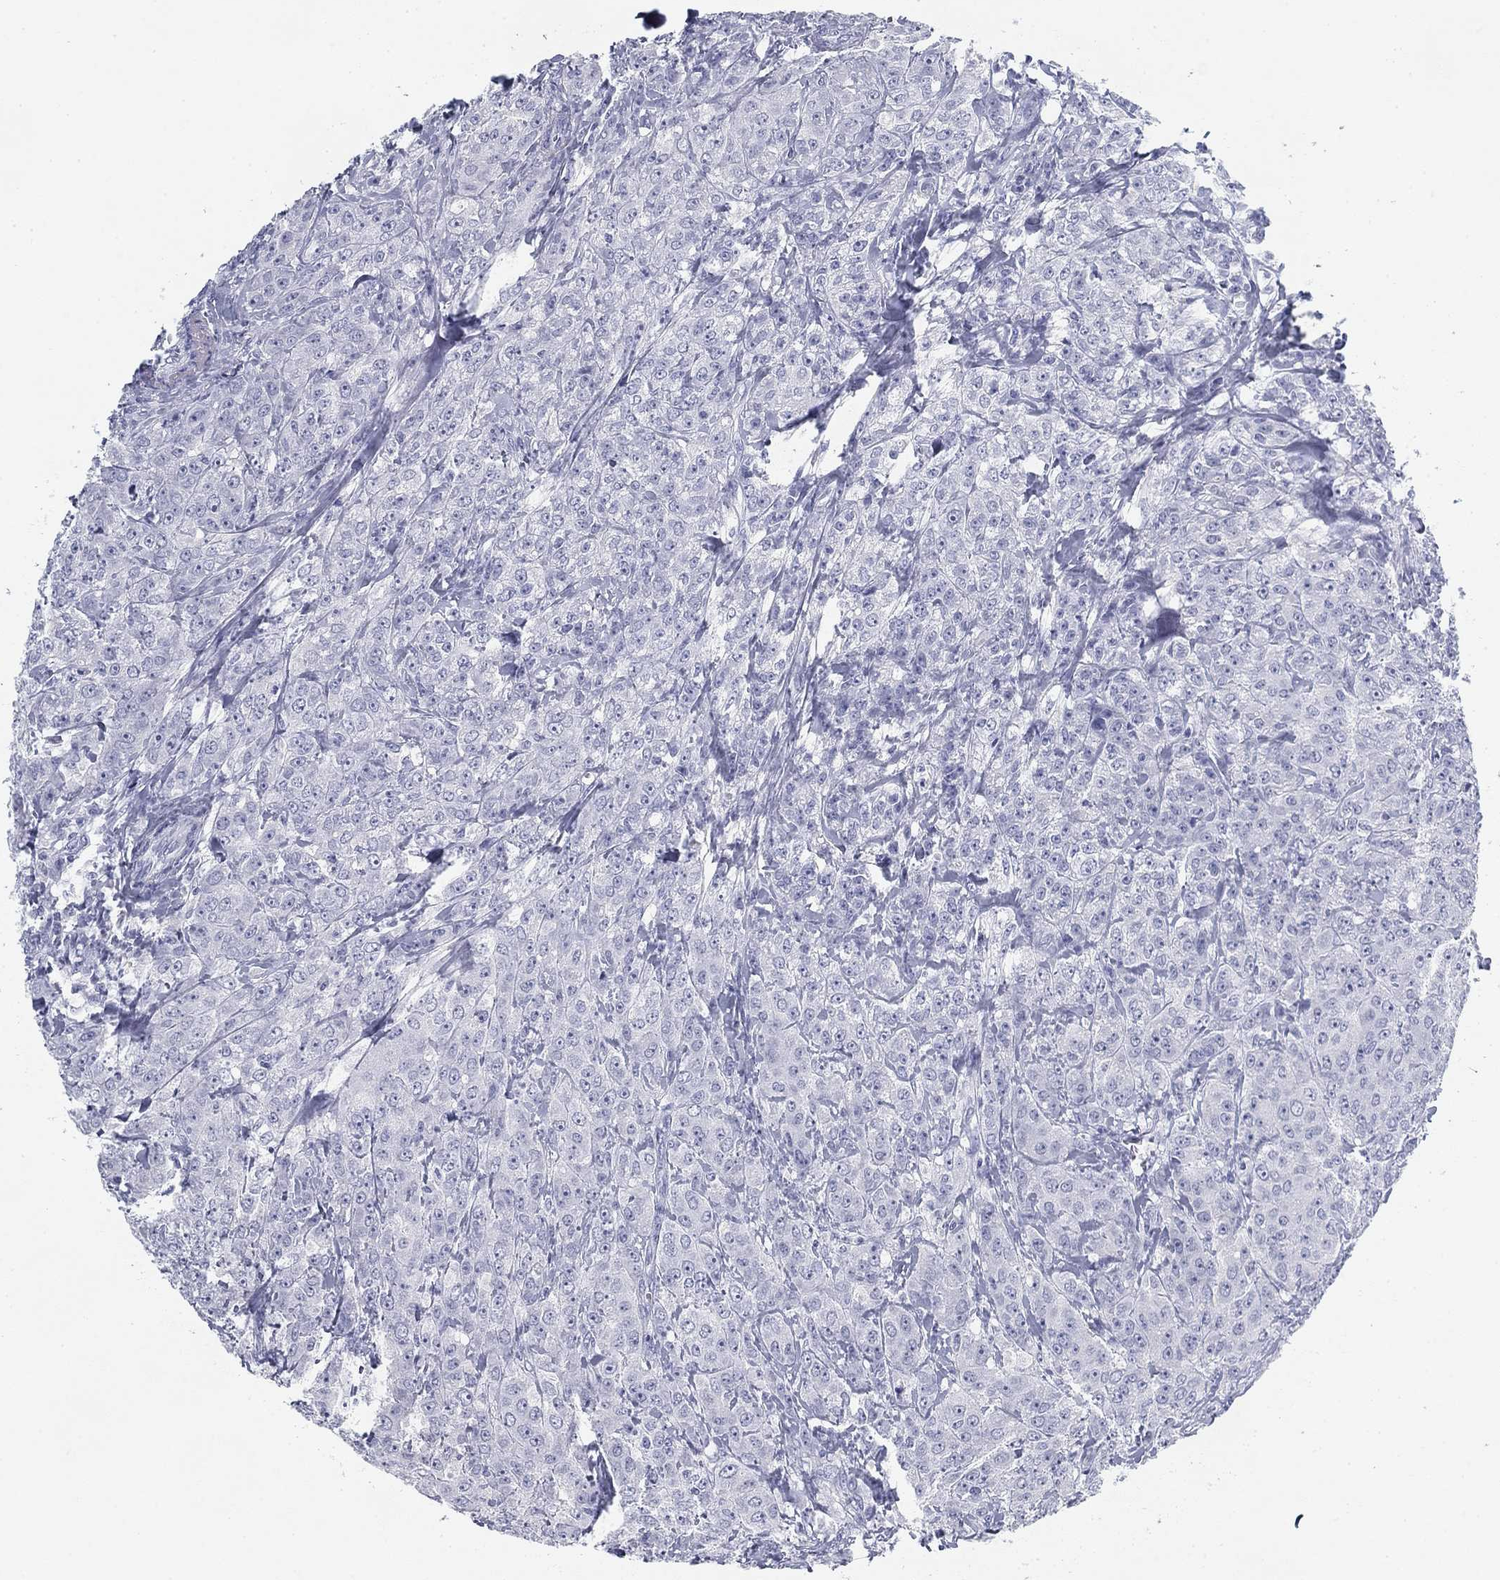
{"staining": {"intensity": "negative", "quantity": "none", "location": "none"}, "tissue": "breast cancer", "cell_type": "Tumor cells", "image_type": "cancer", "snomed": [{"axis": "morphology", "description": "Duct carcinoma"}, {"axis": "topography", "description": "Breast"}], "caption": "This is an IHC micrograph of human breast cancer. There is no staining in tumor cells.", "gene": "CD79B", "patient": {"sex": "female", "age": 43}}